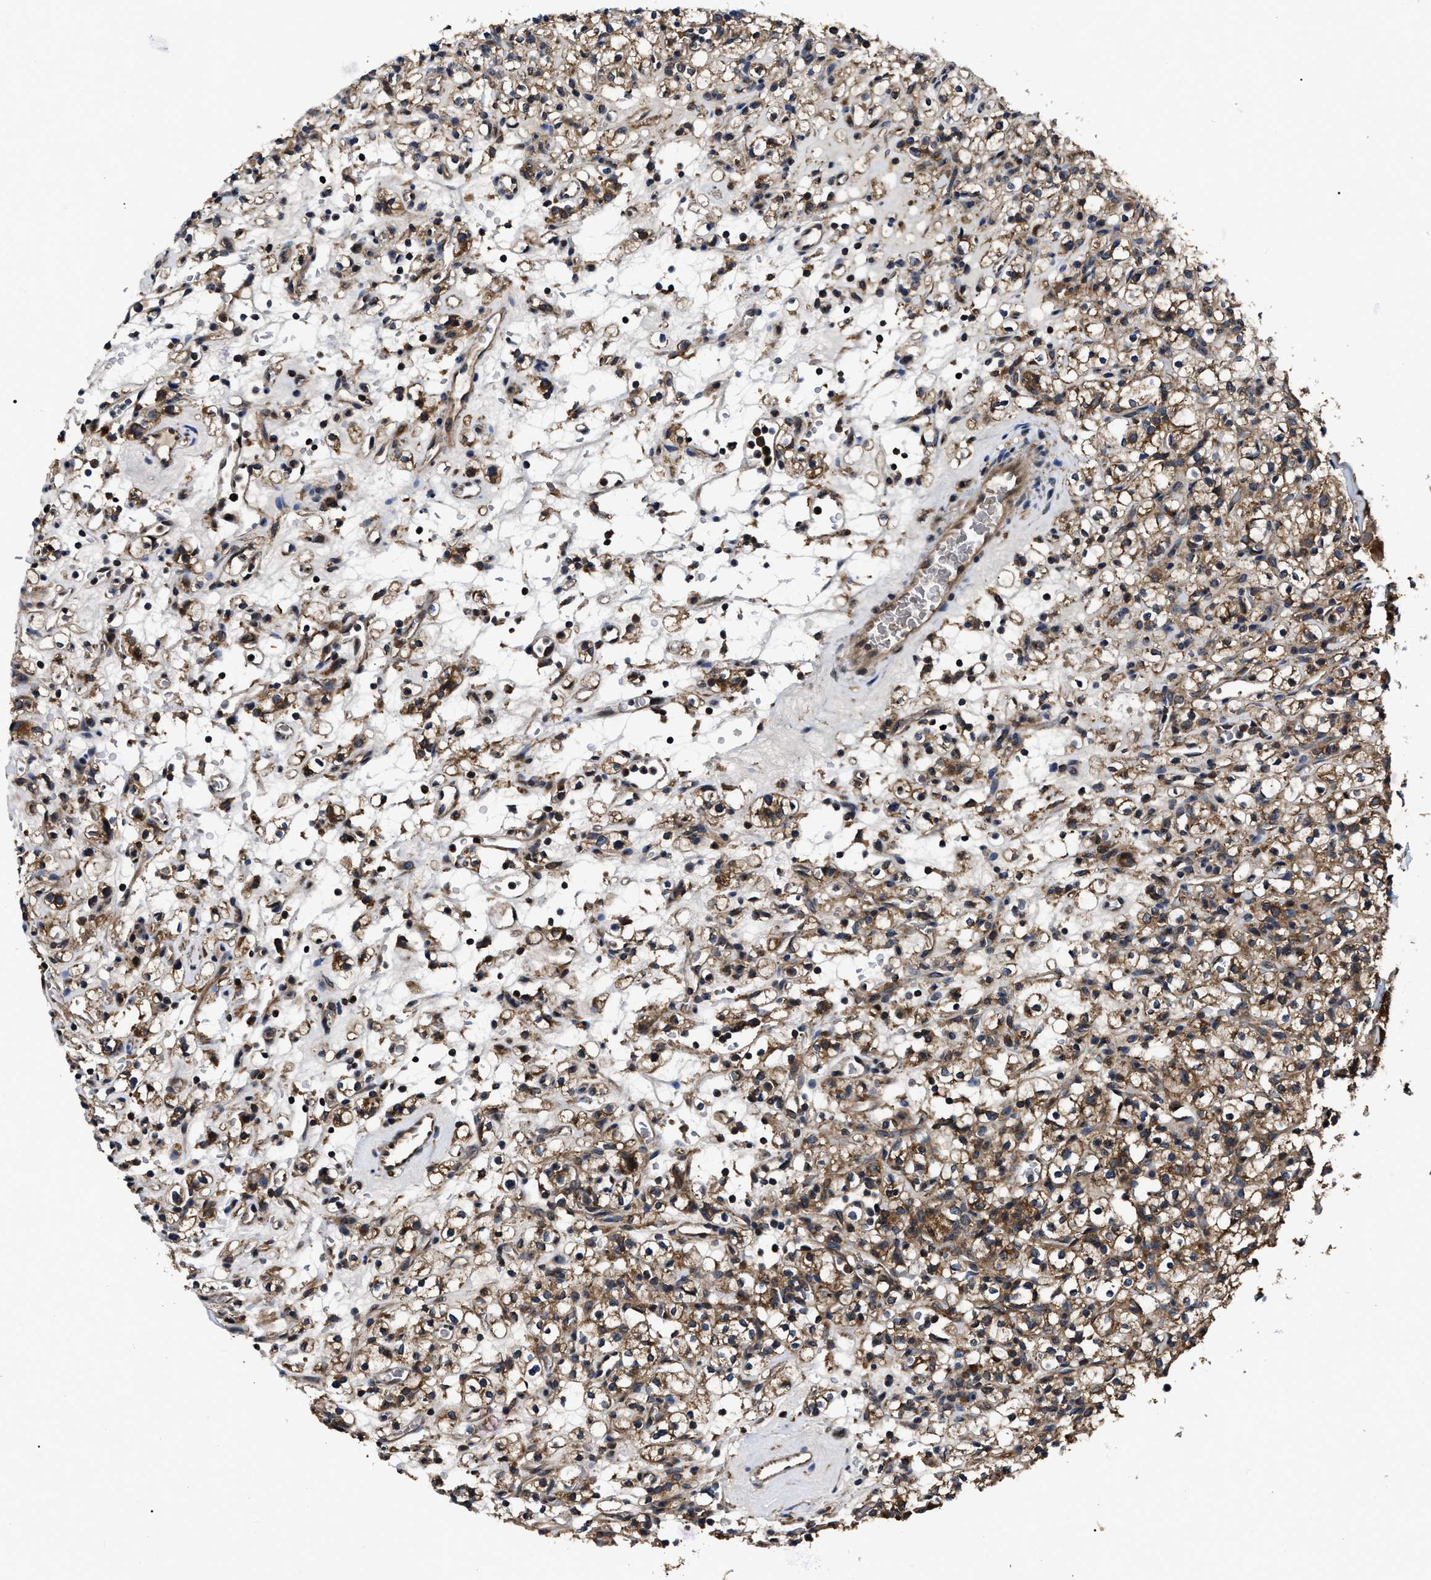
{"staining": {"intensity": "moderate", "quantity": ">75%", "location": "cytoplasmic/membranous"}, "tissue": "renal cancer", "cell_type": "Tumor cells", "image_type": "cancer", "snomed": [{"axis": "morphology", "description": "Normal tissue, NOS"}, {"axis": "morphology", "description": "Adenocarcinoma, NOS"}, {"axis": "topography", "description": "Kidney"}], "caption": "Moderate cytoplasmic/membranous protein positivity is present in about >75% of tumor cells in adenocarcinoma (renal). (DAB = brown stain, brightfield microscopy at high magnification).", "gene": "GET4", "patient": {"sex": "female", "age": 72}}